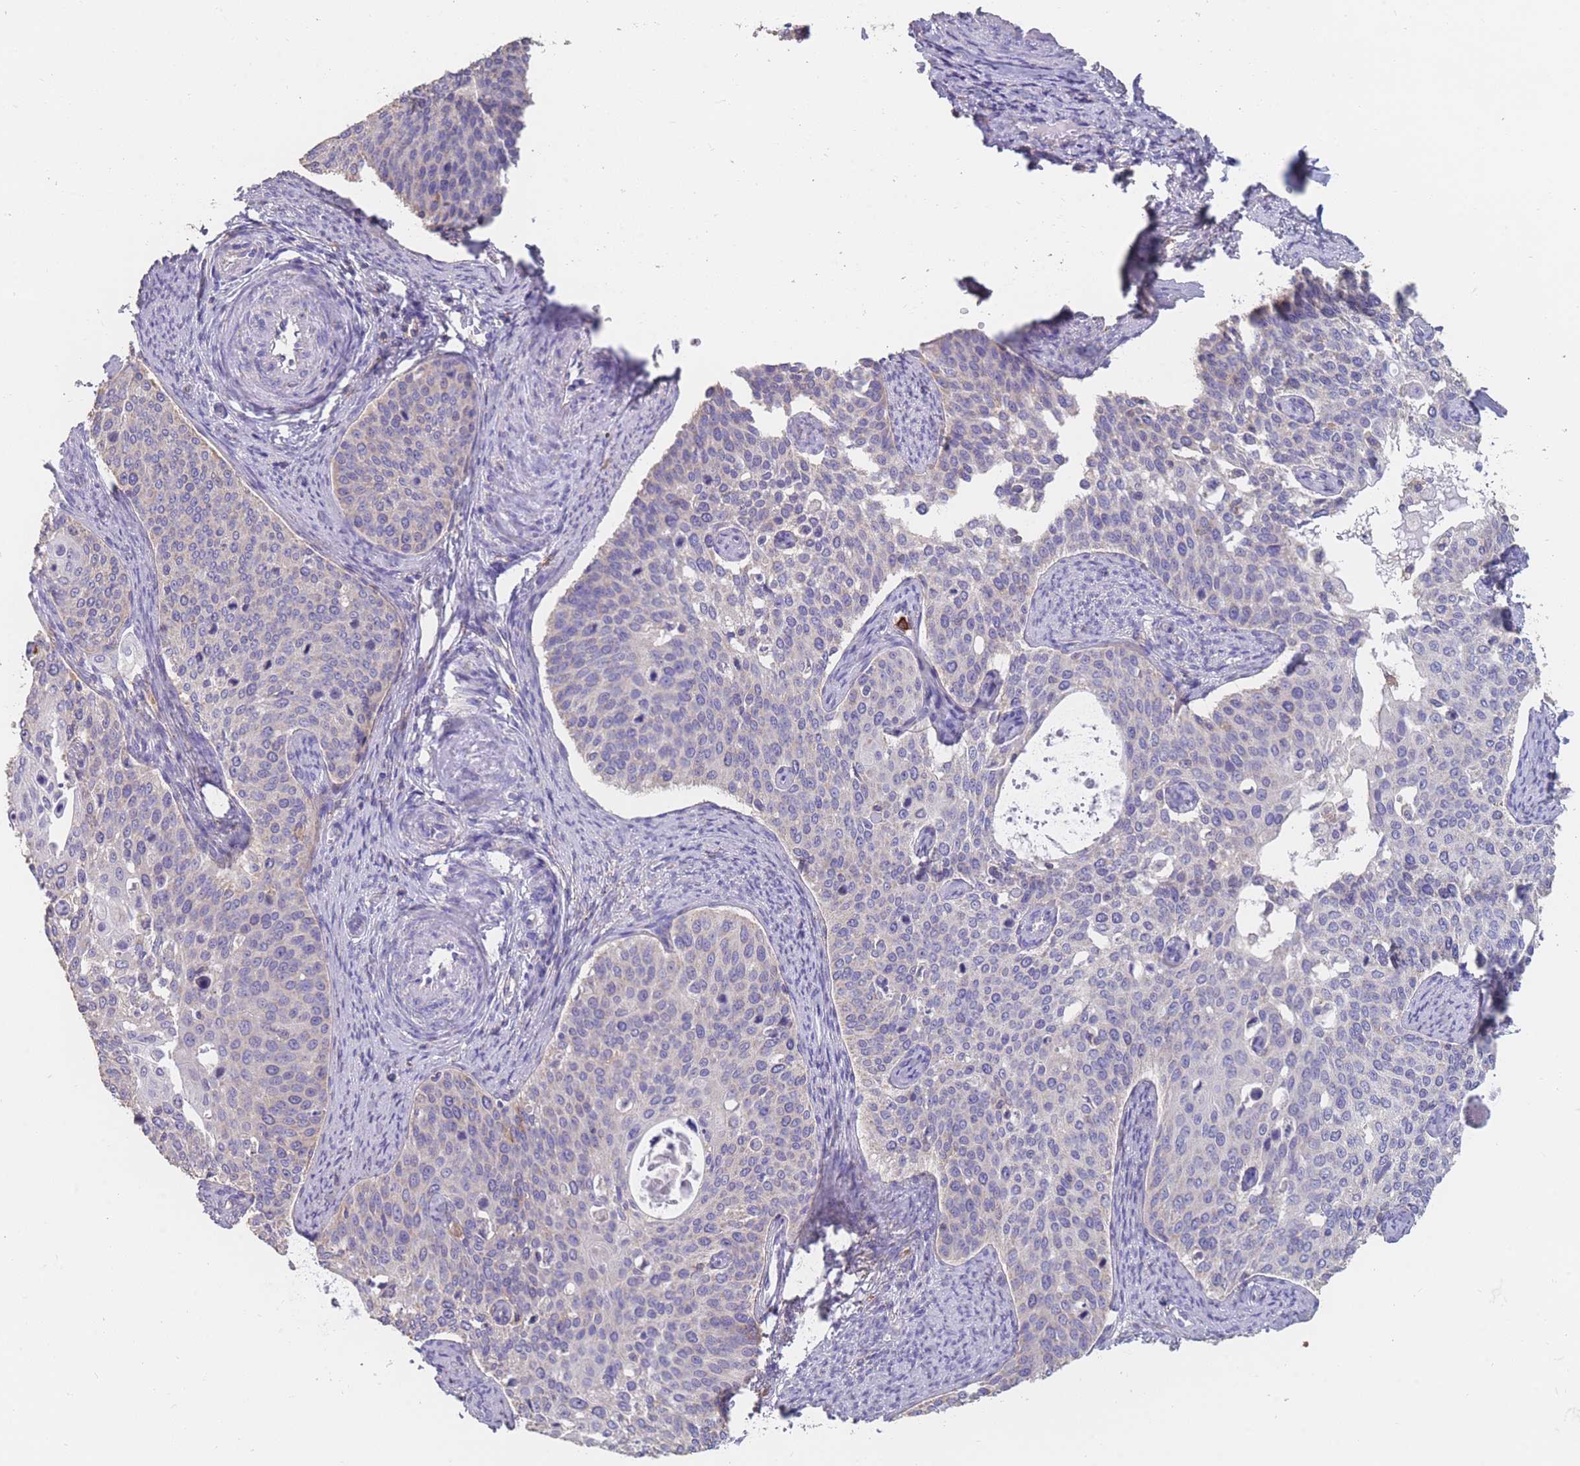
{"staining": {"intensity": "negative", "quantity": "none", "location": "none"}, "tissue": "cervical cancer", "cell_type": "Tumor cells", "image_type": "cancer", "snomed": [{"axis": "morphology", "description": "Squamous cell carcinoma, NOS"}, {"axis": "topography", "description": "Cervix"}], "caption": "Tumor cells show no significant staining in squamous cell carcinoma (cervical).", "gene": "CLEC12A", "patient": {"sex": "female", "age": 44}}